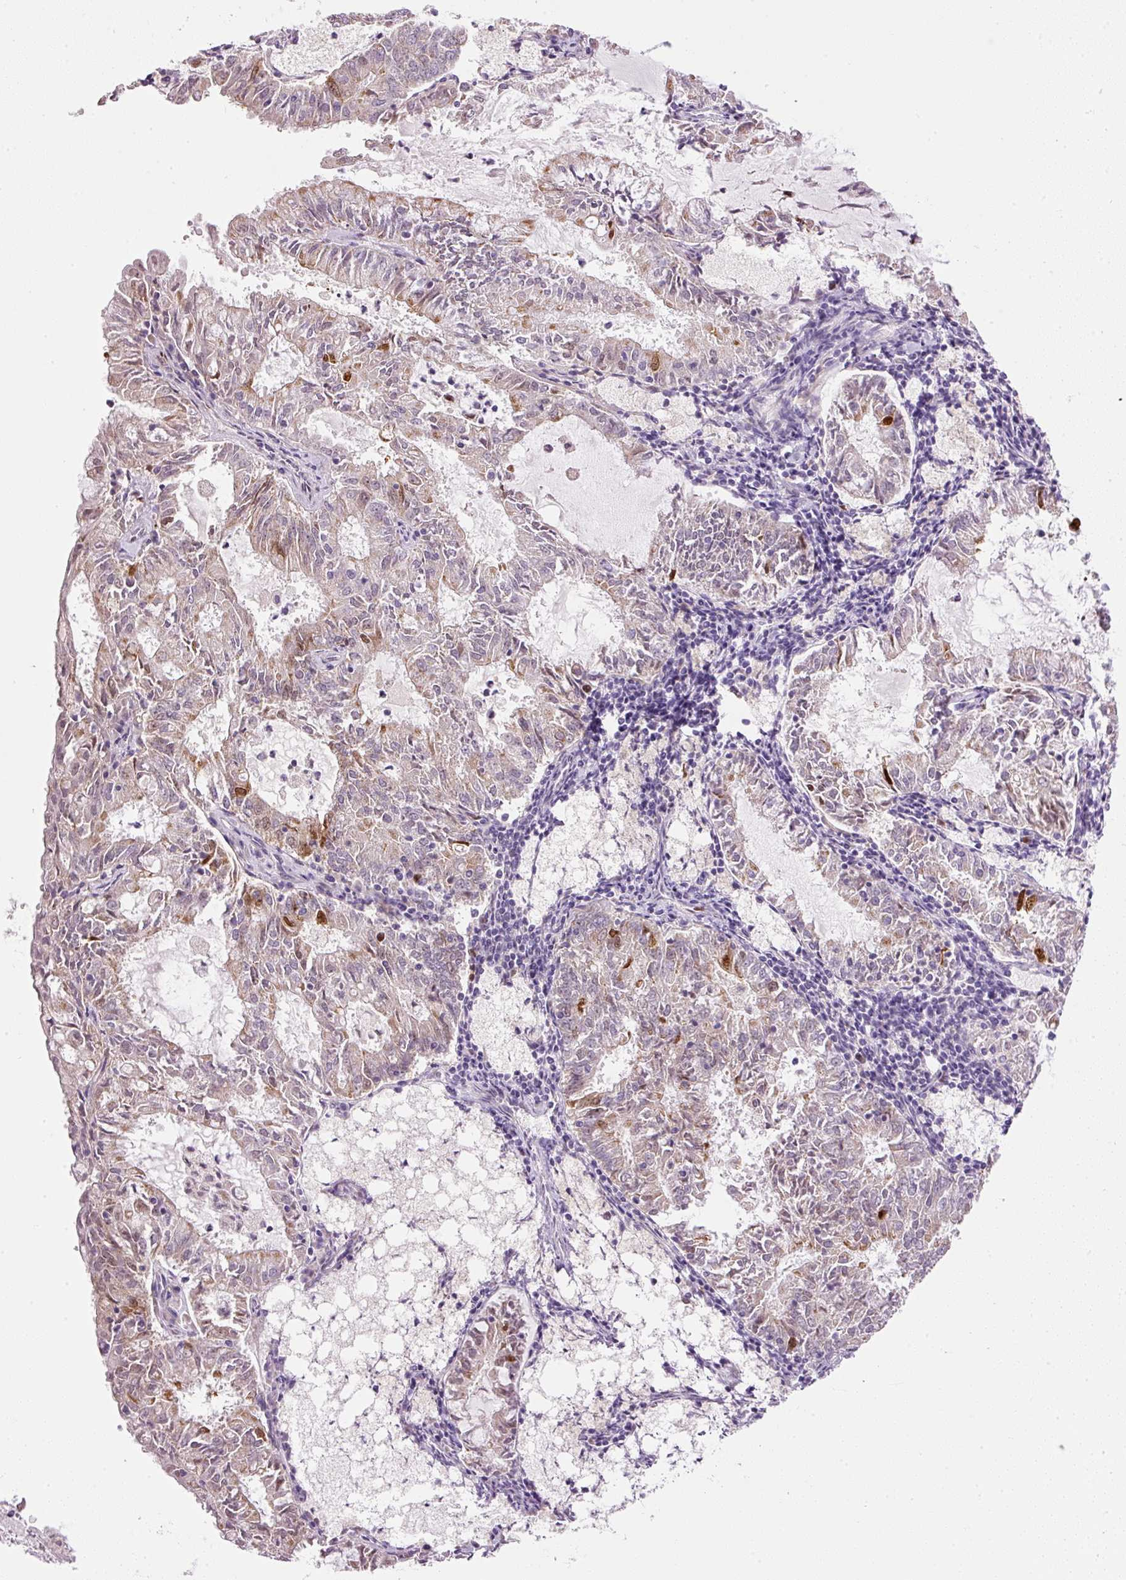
{"staining": {"intensity": "moderate", "quantity": "<25%", "location": "cytoplasmic/membranous,nuclear"}, "tissue": "endometrial cancer", "cell_type": "Tumor cells", "image_type": "cancer", "snomed": [{"axis": "morphology", "description": "Adenocarcinoma, NOS"}, {"axis": "topography", "description": "Endometrium"}], "caption": "Immunohistochemistry (IHC) of human endometrial adenocarcinoma shows low levels of moderate cytoplasmic/membranous and nuclear positivity in about <25% of tumor cells.", "gene": "KPNA2", "patient": {"sex": "female", "age": 57}}